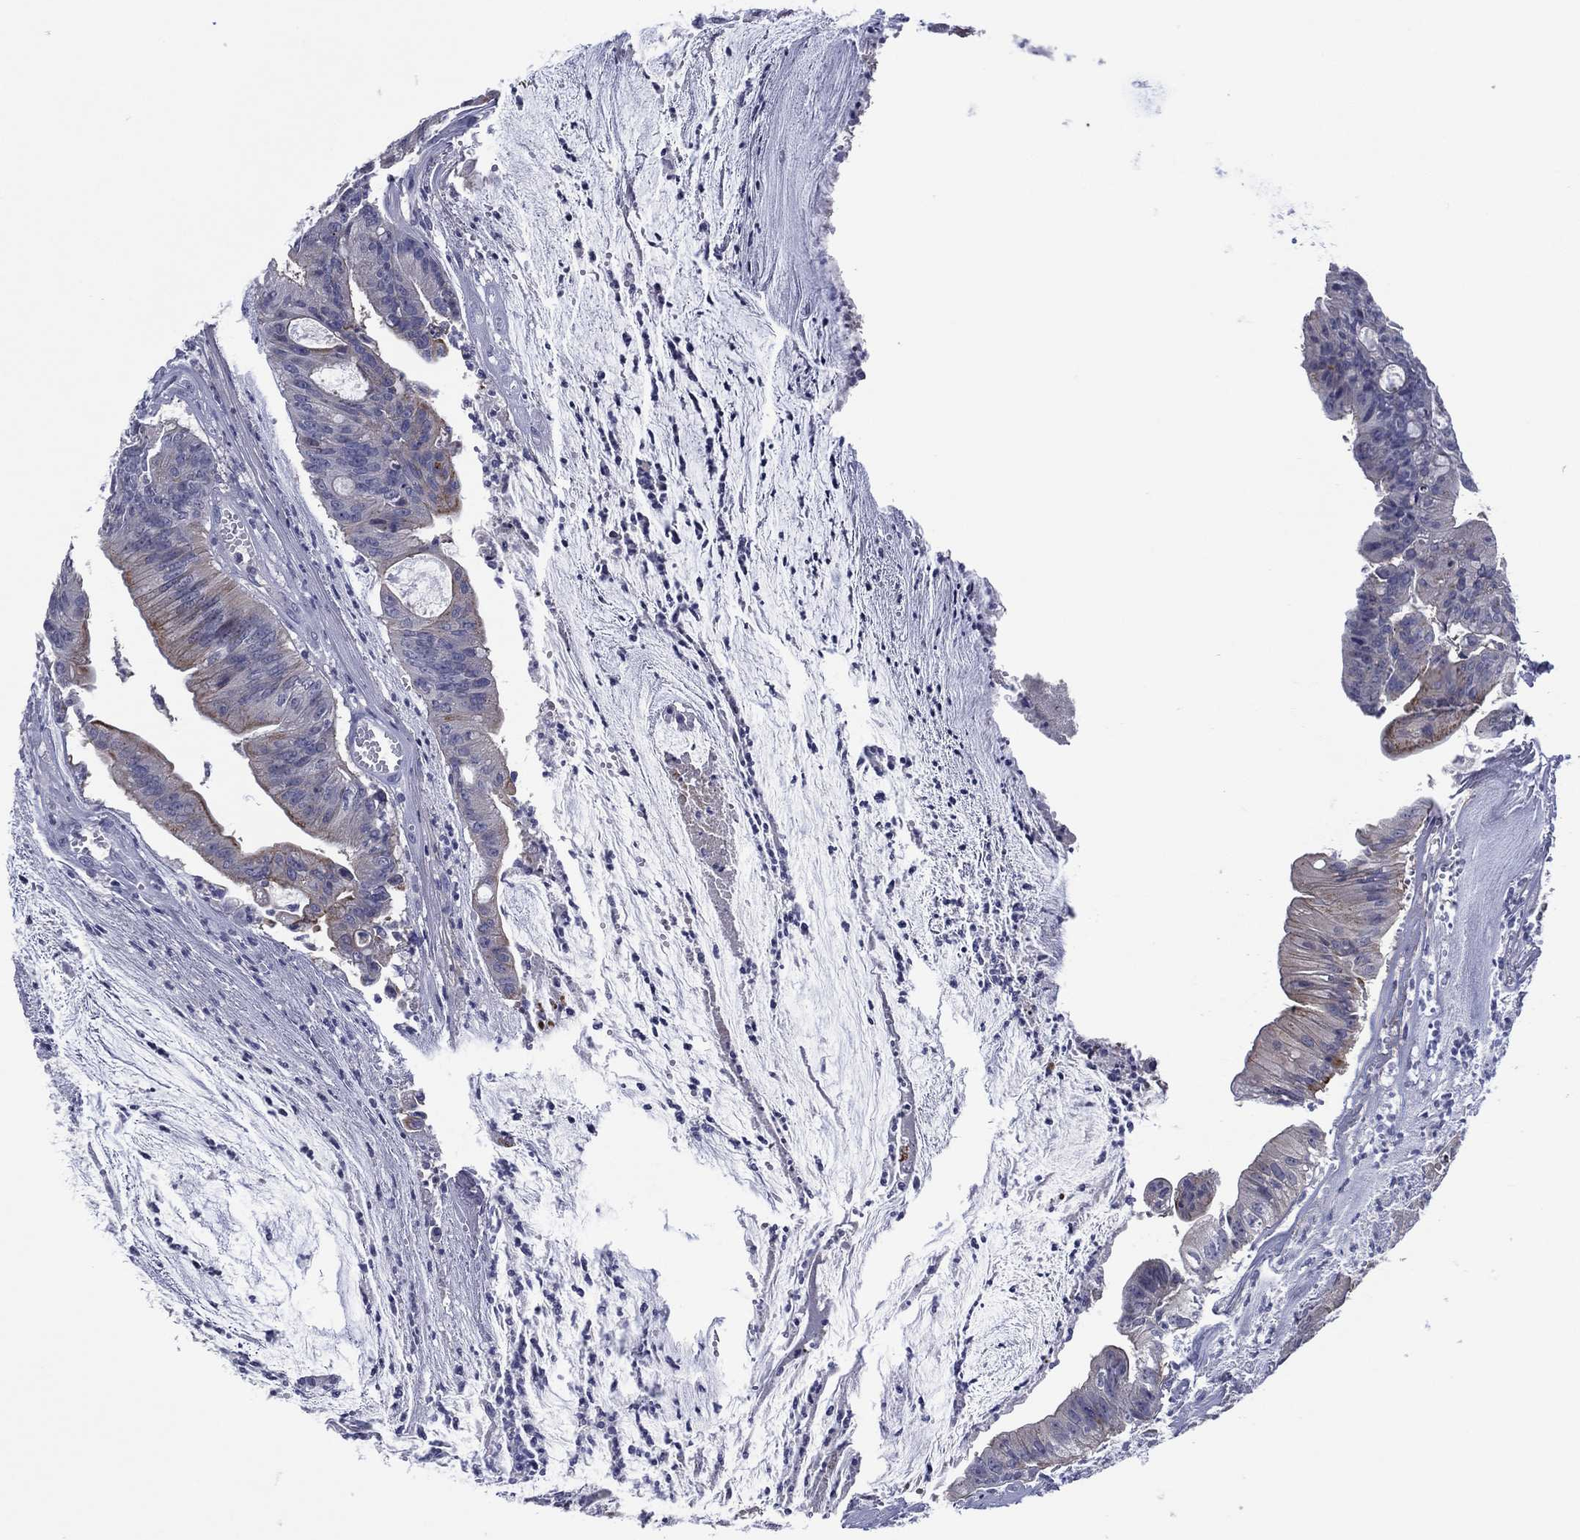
{"staining": {"intensity": "moderate", "quantity": "<25%", "location": "cytoplasmic/membranous"}, "tissue": "colorectal cancer", "cell_type": "Tumor cells", "image_type": "cancer", "snomed": [{"axis": "morphology", "description": "Adenocarcinoma, NOS"}, {"axis": "topography", "description": "Colon"}], "caption": "Approximately <25% of tumor cells in colorectal adenocarcinoma show moderate cytoplasmic/membranous protein expression as visualized by brown immunohistochemical staining.", "gene": "TRIM31", "patient": {"sex": "female", "age": 69}}